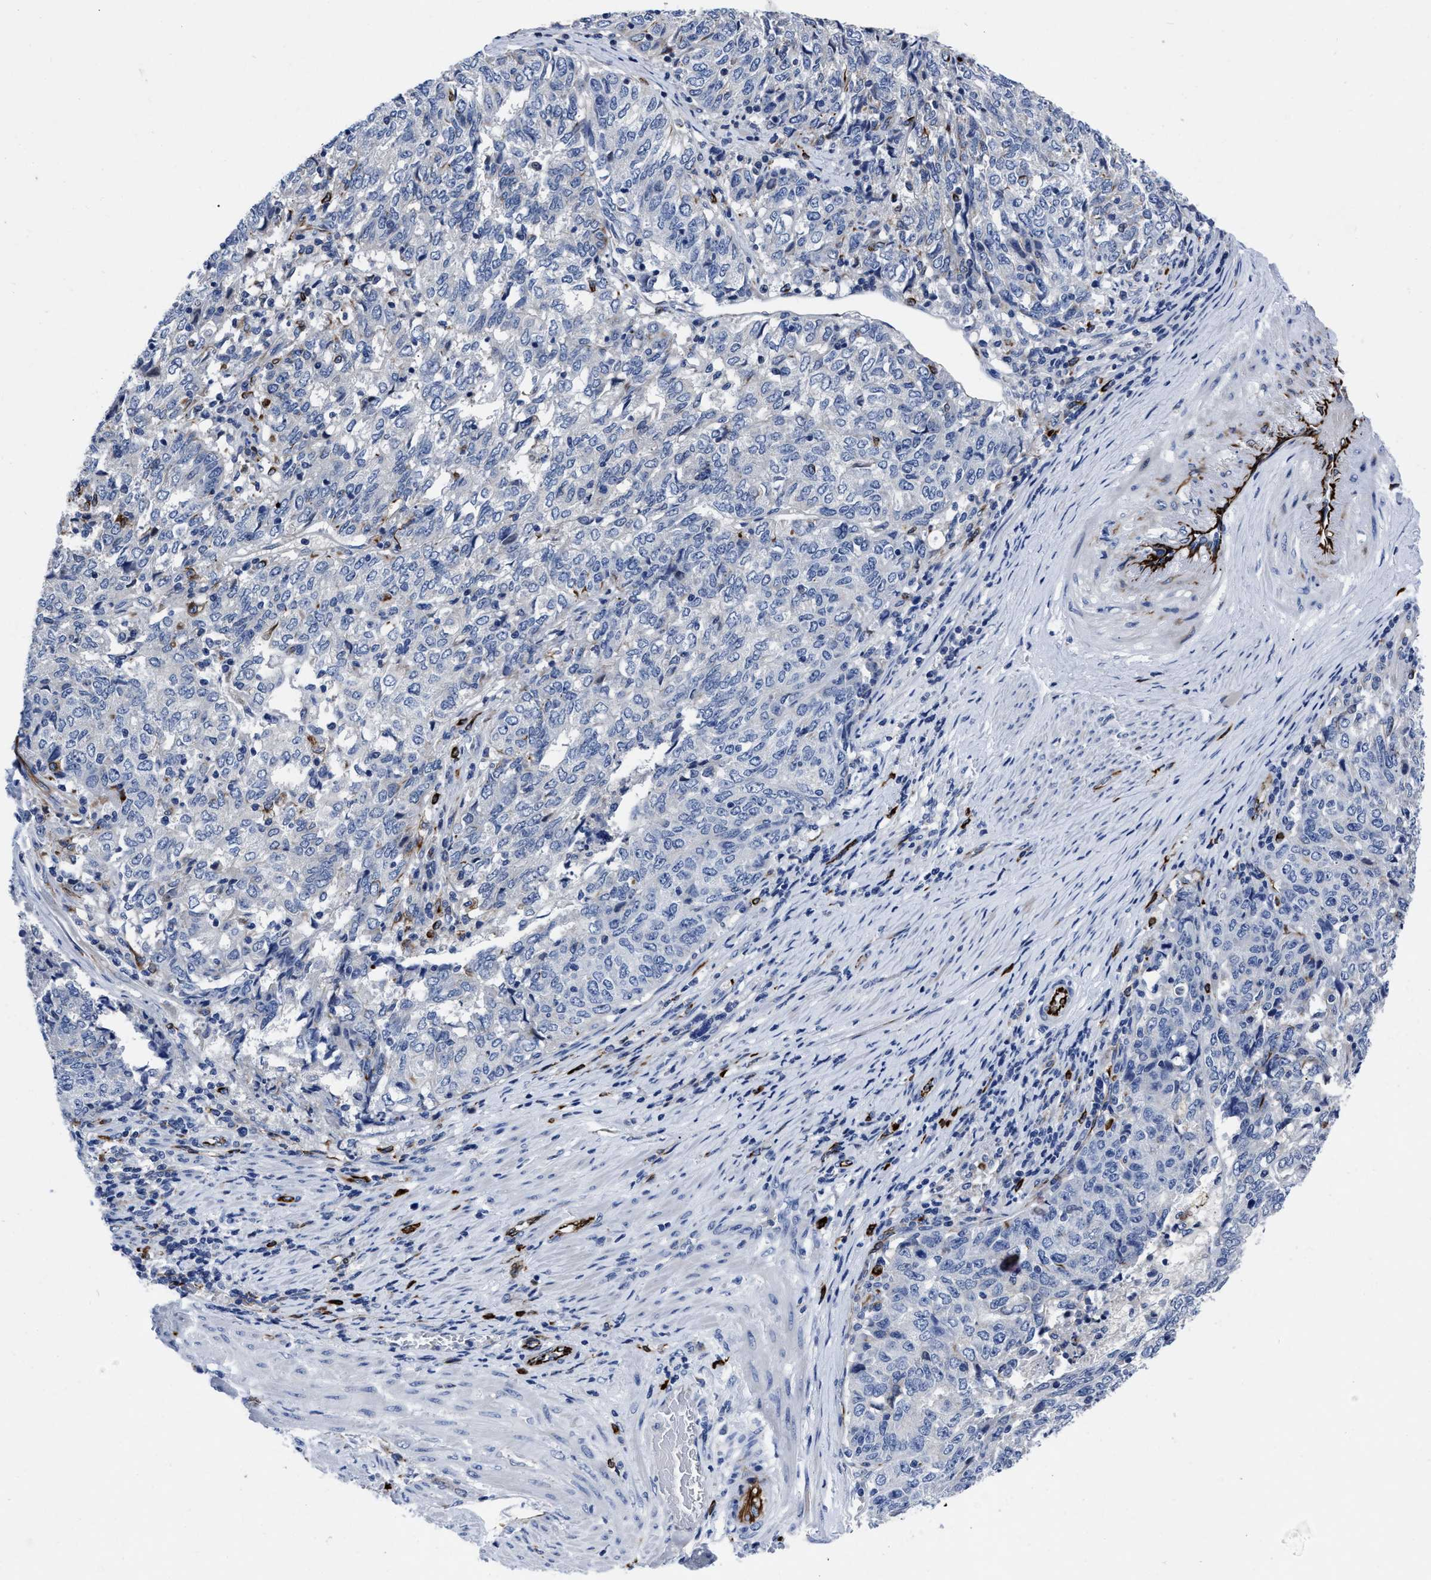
{"staining": {"intensity": "negative", "quantity": "none", "location": "none"}, "tissue": "endometrial cancer", "cell_type": "Tumor cells", "image_type": "cancer", "snomed": [{"axis": "morphology", "description": "Adenocarcinoma, NOS"}, {"axis": "topography", "description": "Endometrium"}], "caption": "Adenocarcinoma (endometrial) was stained to show a protein in brown. There is no significant positivity in tumor cells. (DAB immunohistochemistry (IHC), high magnification).", "gene": "OR10G3", "patient": {"sex": "female", "age": 80}}